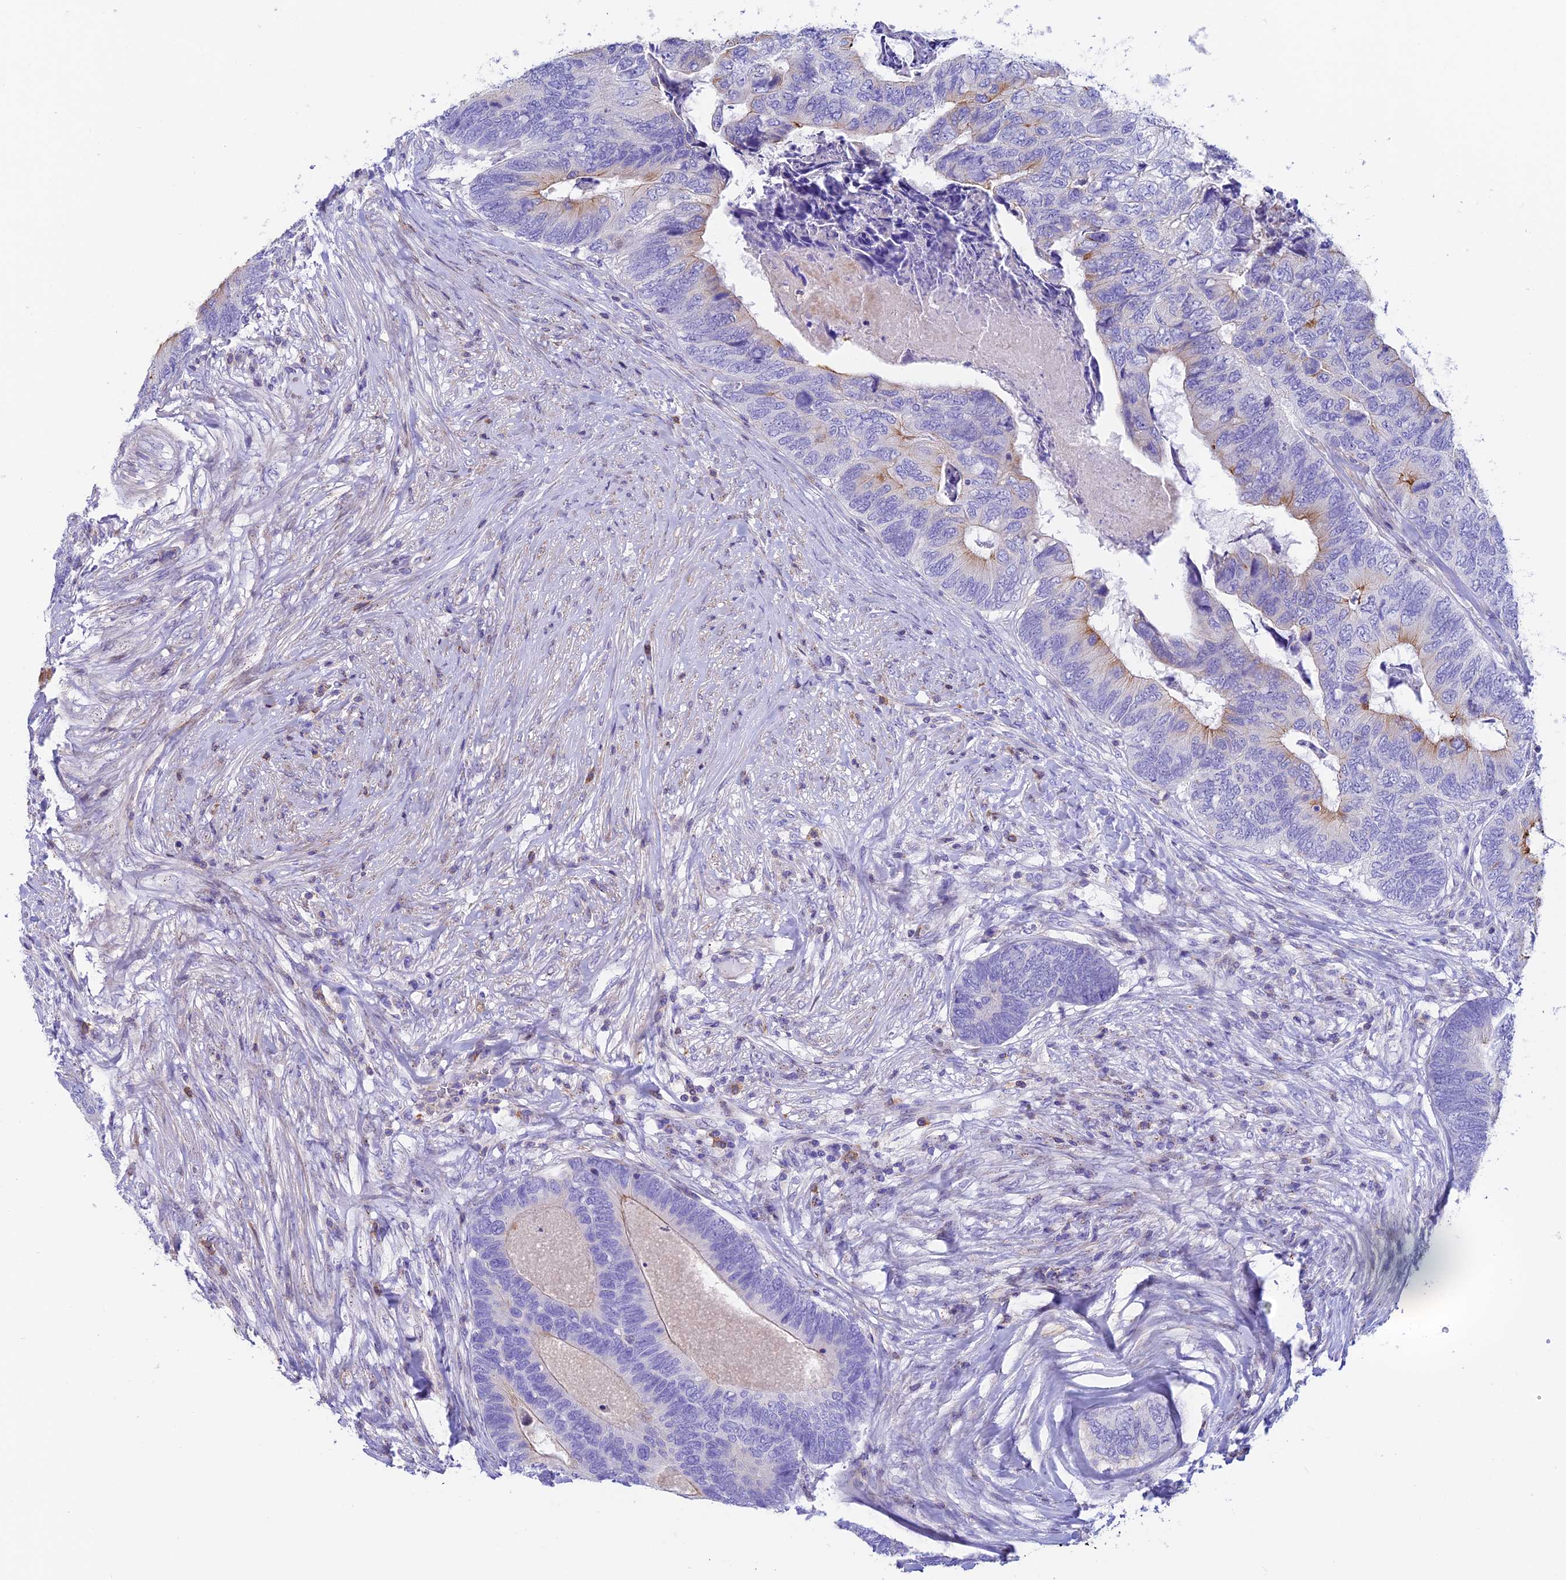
{"staining": {"intensity": "moderate", "quantity": "<25%", "location": "cytoplasmic/membranous"}, "tissue": "colorectal cancer", "cell_type": "Tumor cells", "image_type": "cancer", "snomed": [{"axis": "morphology", "description": "Adenocarcinoma, NOS"}, {"axis": "topography", "description": "Colon"}], "caption": "About <25% of tumor cells in colorectal cancer (adenocarcinoma) exhibit moderate cytoplasmic/membranous protein positivity as visualized by brown immunohistochemical staining.", "gene": "PRIM1", "patient": {"sex": "female", "age": 67}}